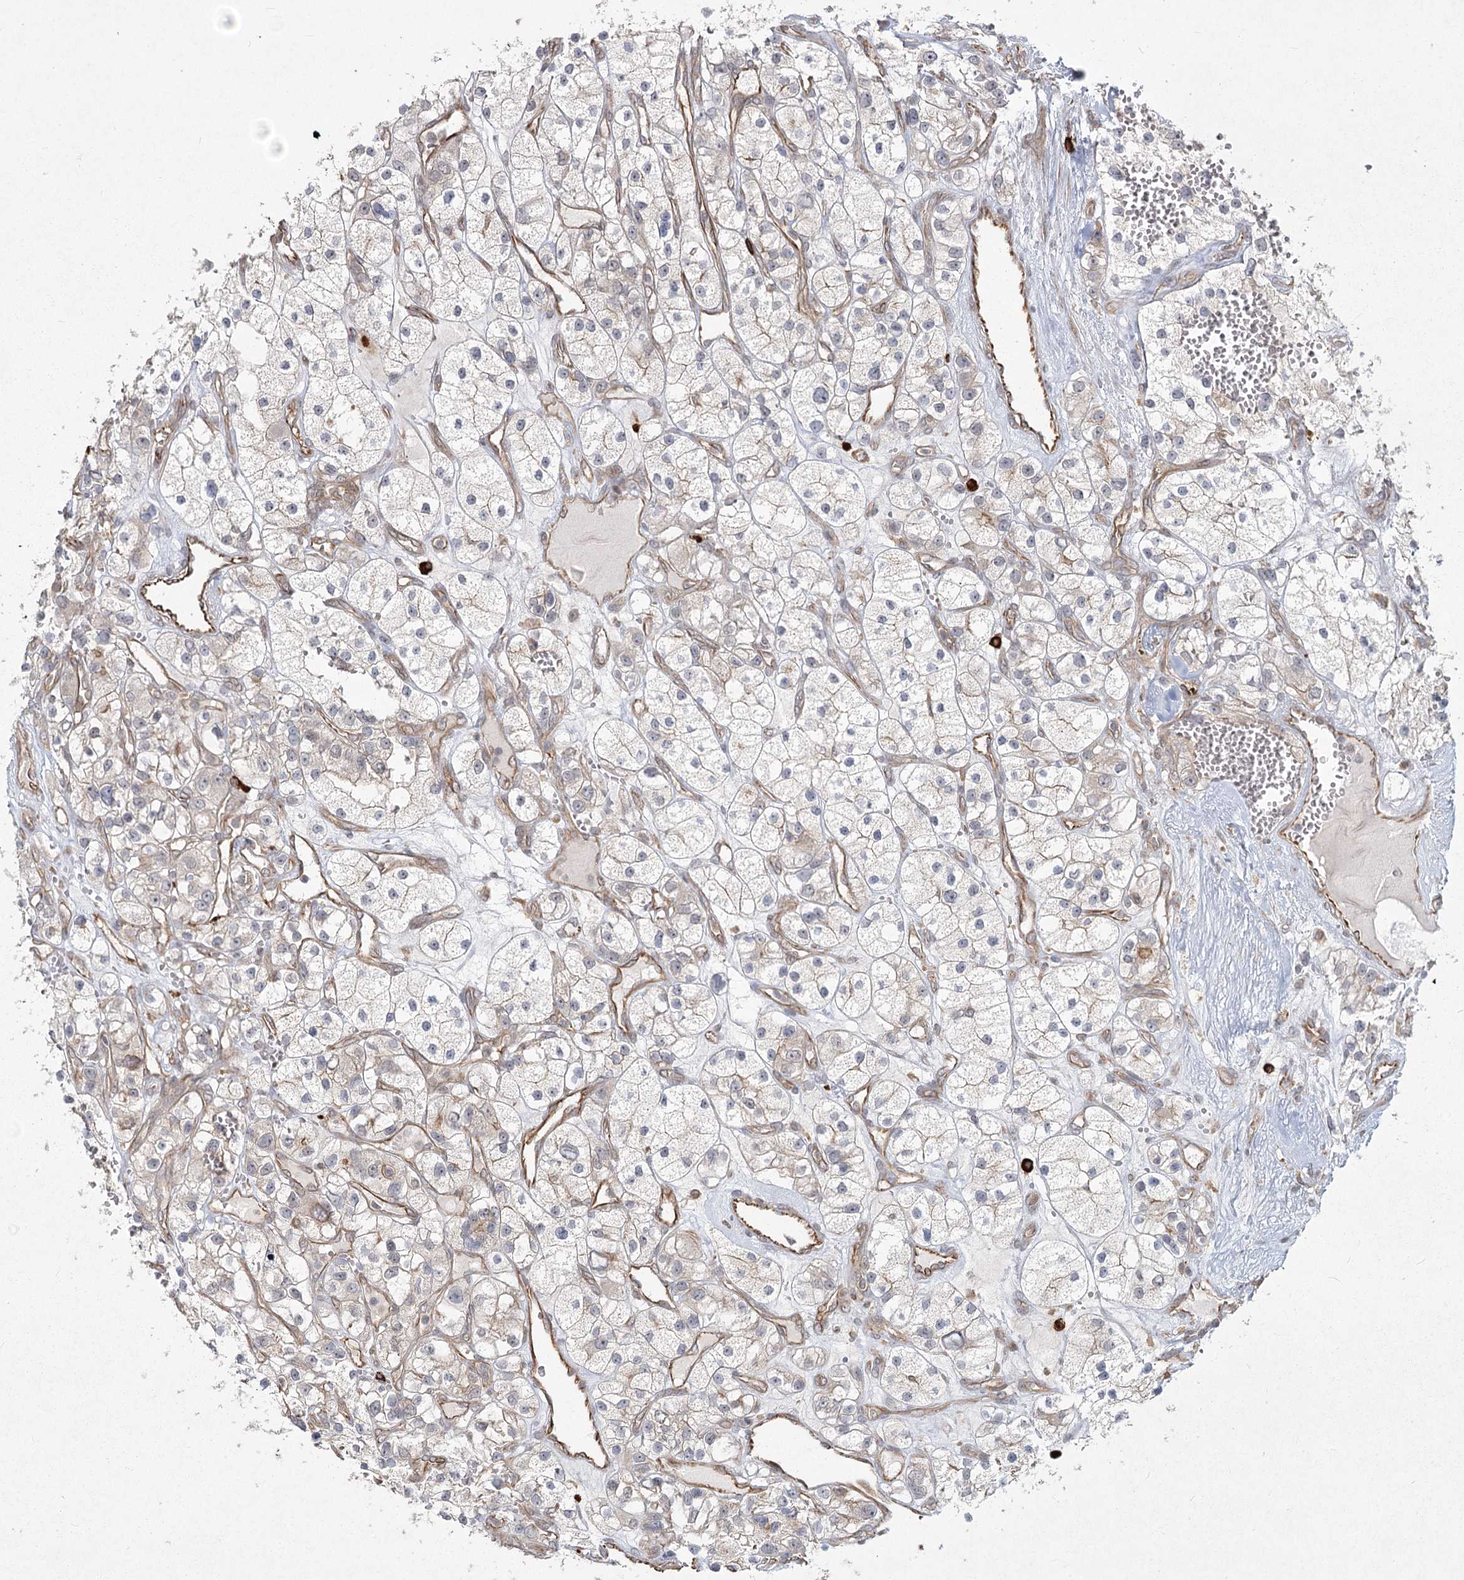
{"staining": {"intensity": "negative", "quantity": "none", "location": "none"}, "tissue": "renal cancer", "cell_type": "Tumor cells", "image_type": "cancer", "snomed": [{"axis": "morphology", "description": "Adenocarcinoma, NOS"}, {"axis": "topography", "description": "Kidney"}], "caption": "Protein analysis of renal cancer shows no significant staining in tumor cells. (DAB (3,3'-diaminobenzidine) IHC visualized using brightfield microscopy, high magnification).", "gene": "AP2M1", "patient": {"sex": "female", "age": 57}}